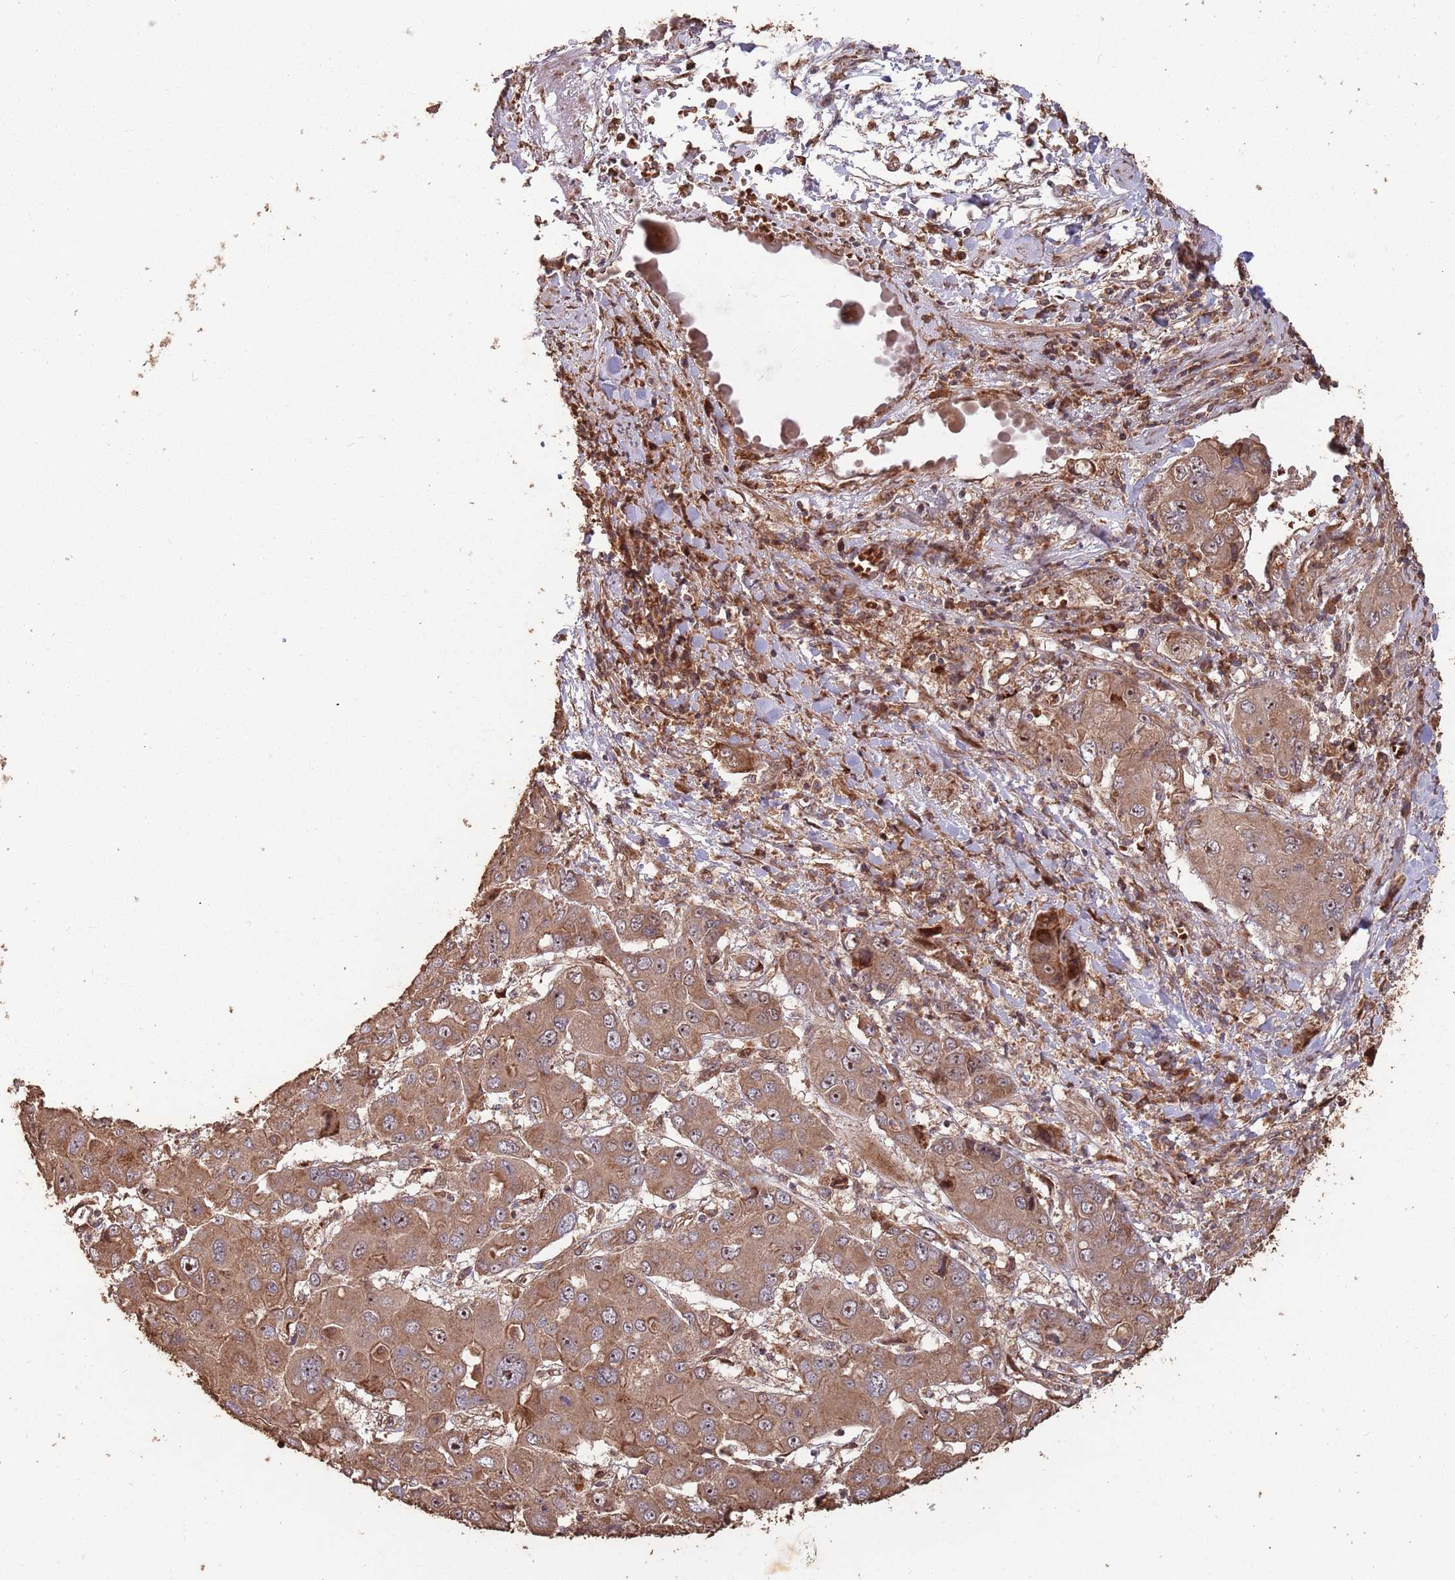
{"staining": {"intensity": "moderate", "quantity": ">75%", "location": "cytoplasmic/membranous,nuclear"}, "tissue": "liver cancer", "cell_type": "Tumor cells", "image_type": "cancer", "snomed": [{"axis": "morphology", "description": "Cholangiocarcinoma"}, {"axis": "topography", "description": "Liver"}], "caption": "The micrograph shows a brown stain indicating the presence of a protein in the cytoplasmic/membranous and nuclear of tumor cells in liver cancer (cholangiocarcinoma). The protein of interest is shown in brown color, while the nuclei are stained blue.", "gene": "ZNF428", "patient": {"sex": "male", "age": 67}}